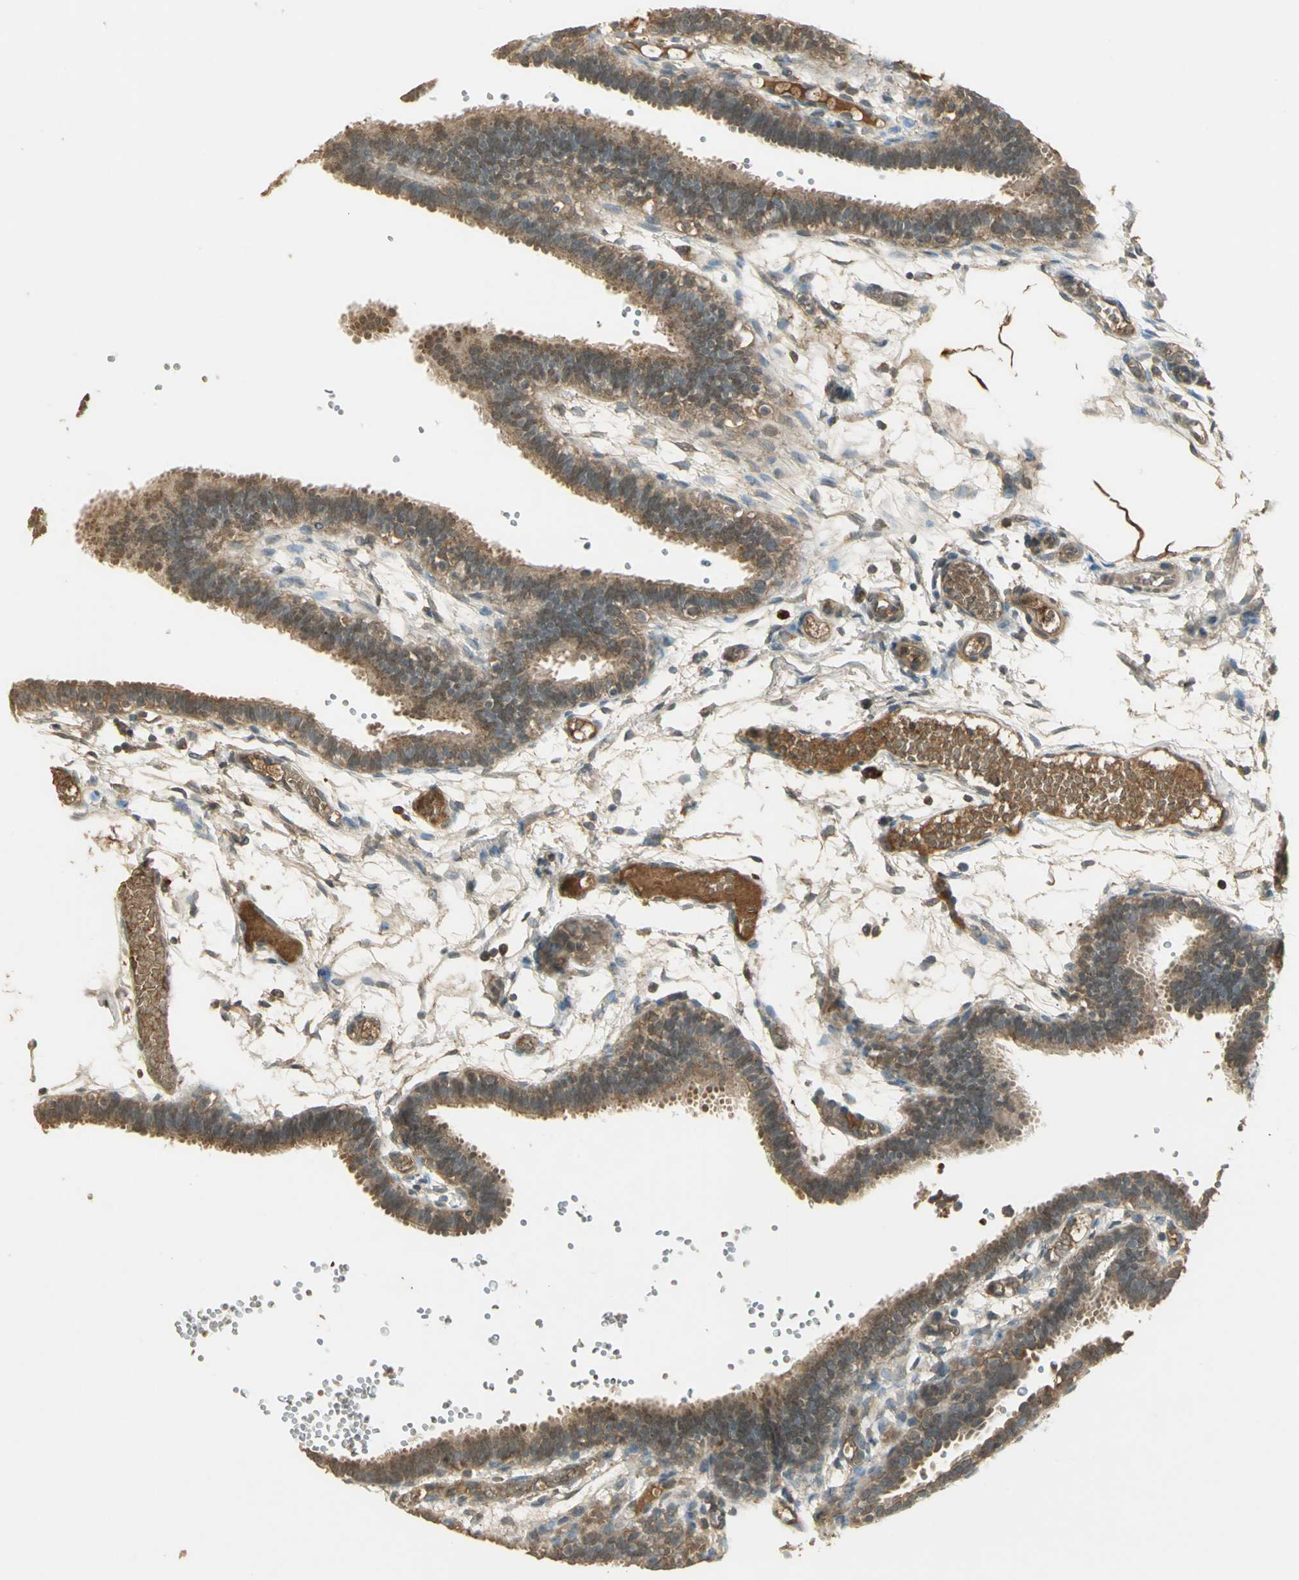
{"staining": {"intensity": "moderate", "quantity": ">75%", "location": "cytoplasmic/membranous"}, "tissue": "fallopian tube", "cell_type": "Glandular cells", "image_type": "normal", "snomed": [{"axis": "morphology", "description": "Normal tissue, NOS"}, {"axis": "topography", "description": "Fallopian tube"}], "caption": "Fallopian tube stained with DAB (3,3'-diaminobenzidine) IHC displays medium levels of moderate cytoplasmic/membranous expression in about >75% of glandular cells. (IHC, brightfield microscopy, high magnification).", "gene": "KEAP1", "patient": {"sex": "female", "age": 29}}